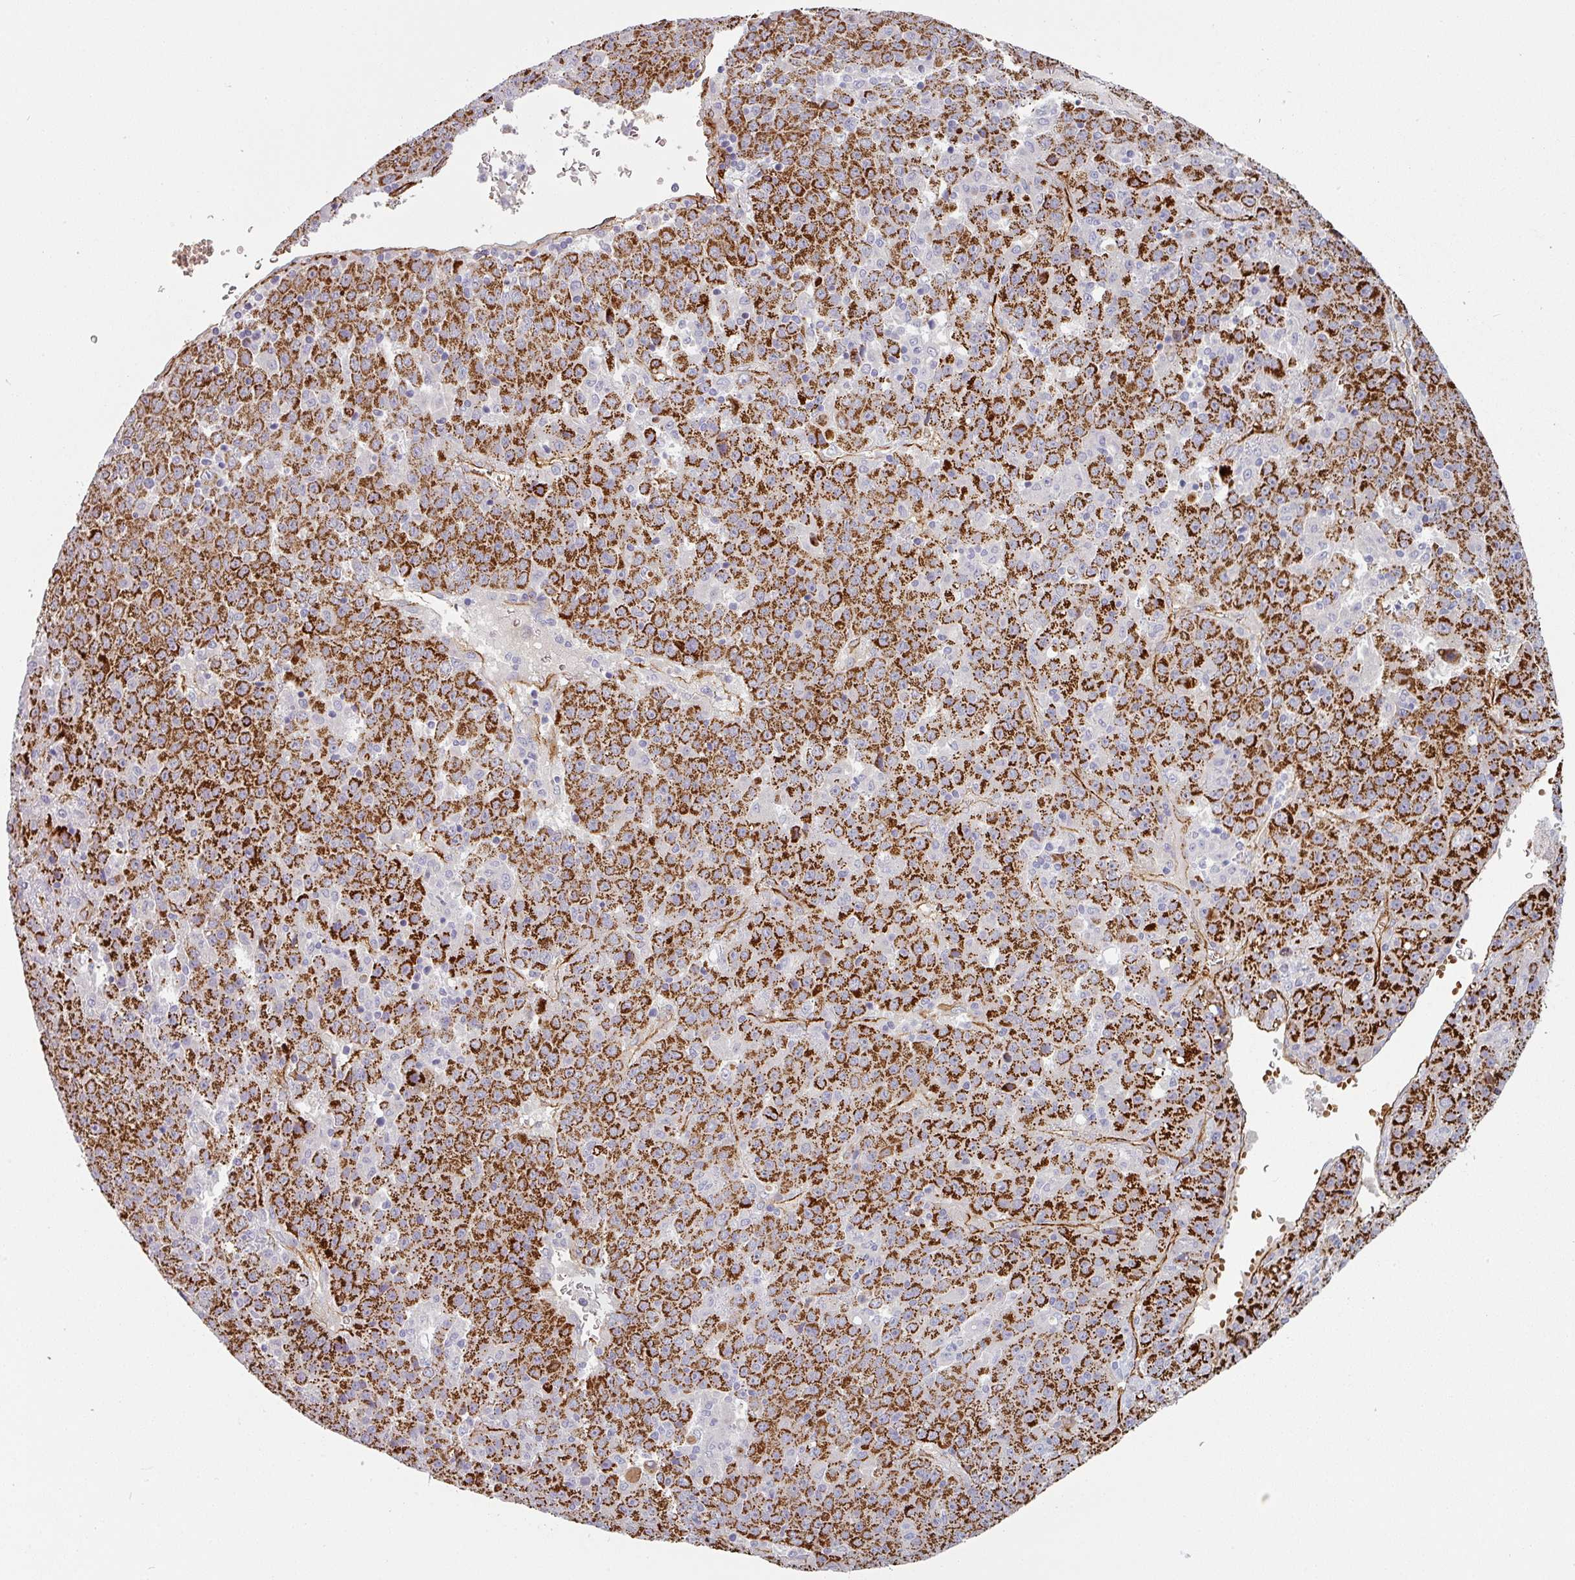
{"staining": {"intensity": "strong", "quantity": ">75%", "location": "cytoplasmic/membranous"}, "tissue": "liver cancer", "cell_type": "Tumor cells", "image_type": "cancer", "snomed": [{"axis": "morphology", "description": "Carcinoma, Hepatocellular, NOS"}, {"axis": "topography", "description": "Liver"}], "caption": "This is a histology image of immunohistochemistry staining of liver cancer (hepatocellular carcinoma), which shows strong positivity in the cytoplasmic/membranous of tumor cells.", "gene": "PRODH2", "patient": {"sex": "female", "age": 53}}